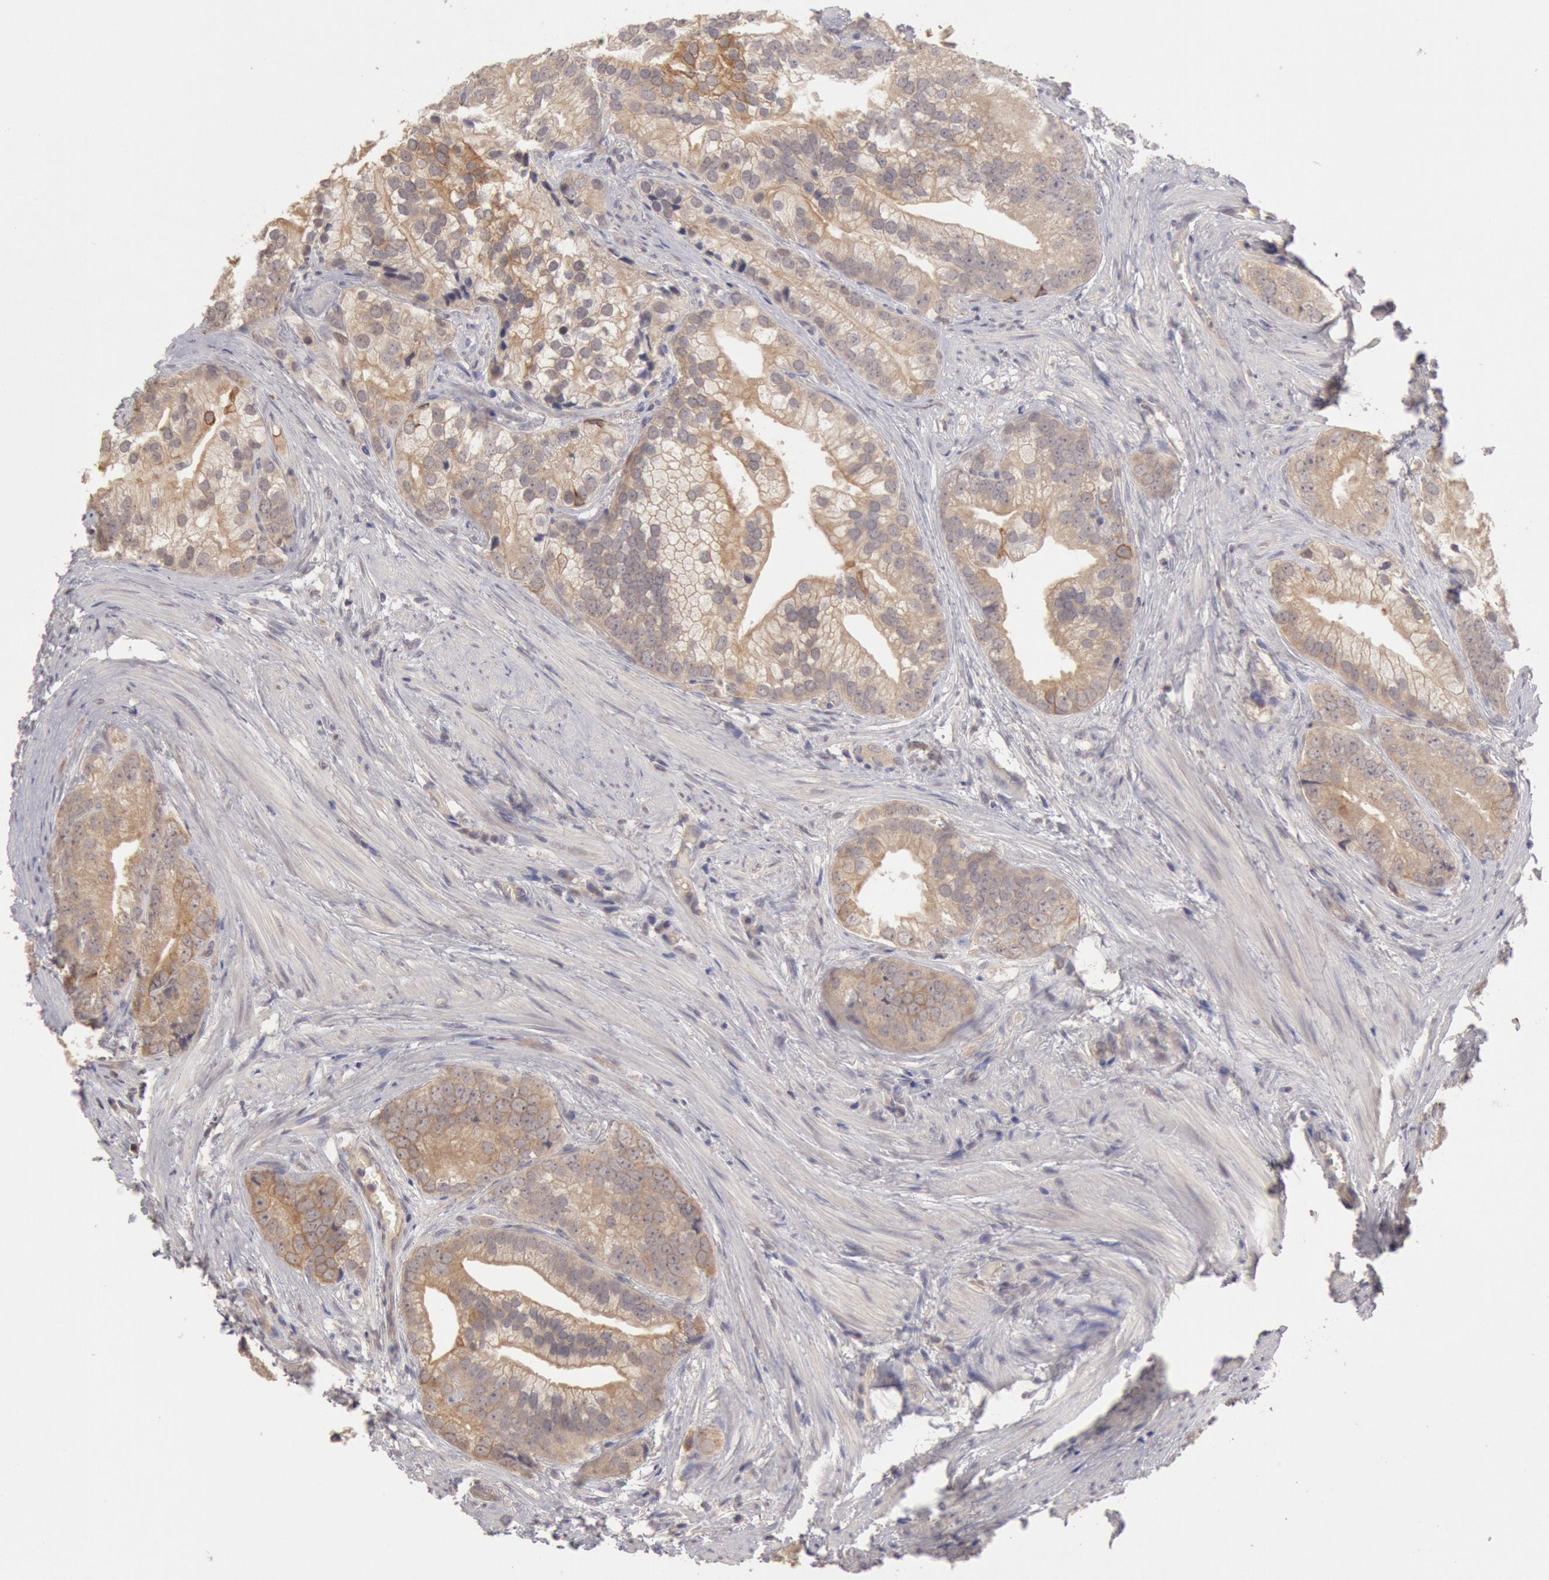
{"staining": {"intensity": "weak", "quantity": ">75%", "location": "cytoplasmic/membranous"}, "tissue": "prostate cancer", "cell_type": "Tumor cells", "image_type": "cancer", "snomed": [{"axis": "morphology", "description": "Adenocarcinoma, Low grade"}, {"axis": "topography", "description": "Prostate"}], "caption": "Prostate cancer was stained to show a protein in brown. There is low levels of weak cytoplasmic/membranous positivity in approximately >75% of tumor cells. The protein of interest is stained brown, and the nuclei are stained in blue (DAB IHC with brightfield microscopy, high magnification).", "gene": "ZFP36L1", "patient": {"sex": "male", "age": 71}}